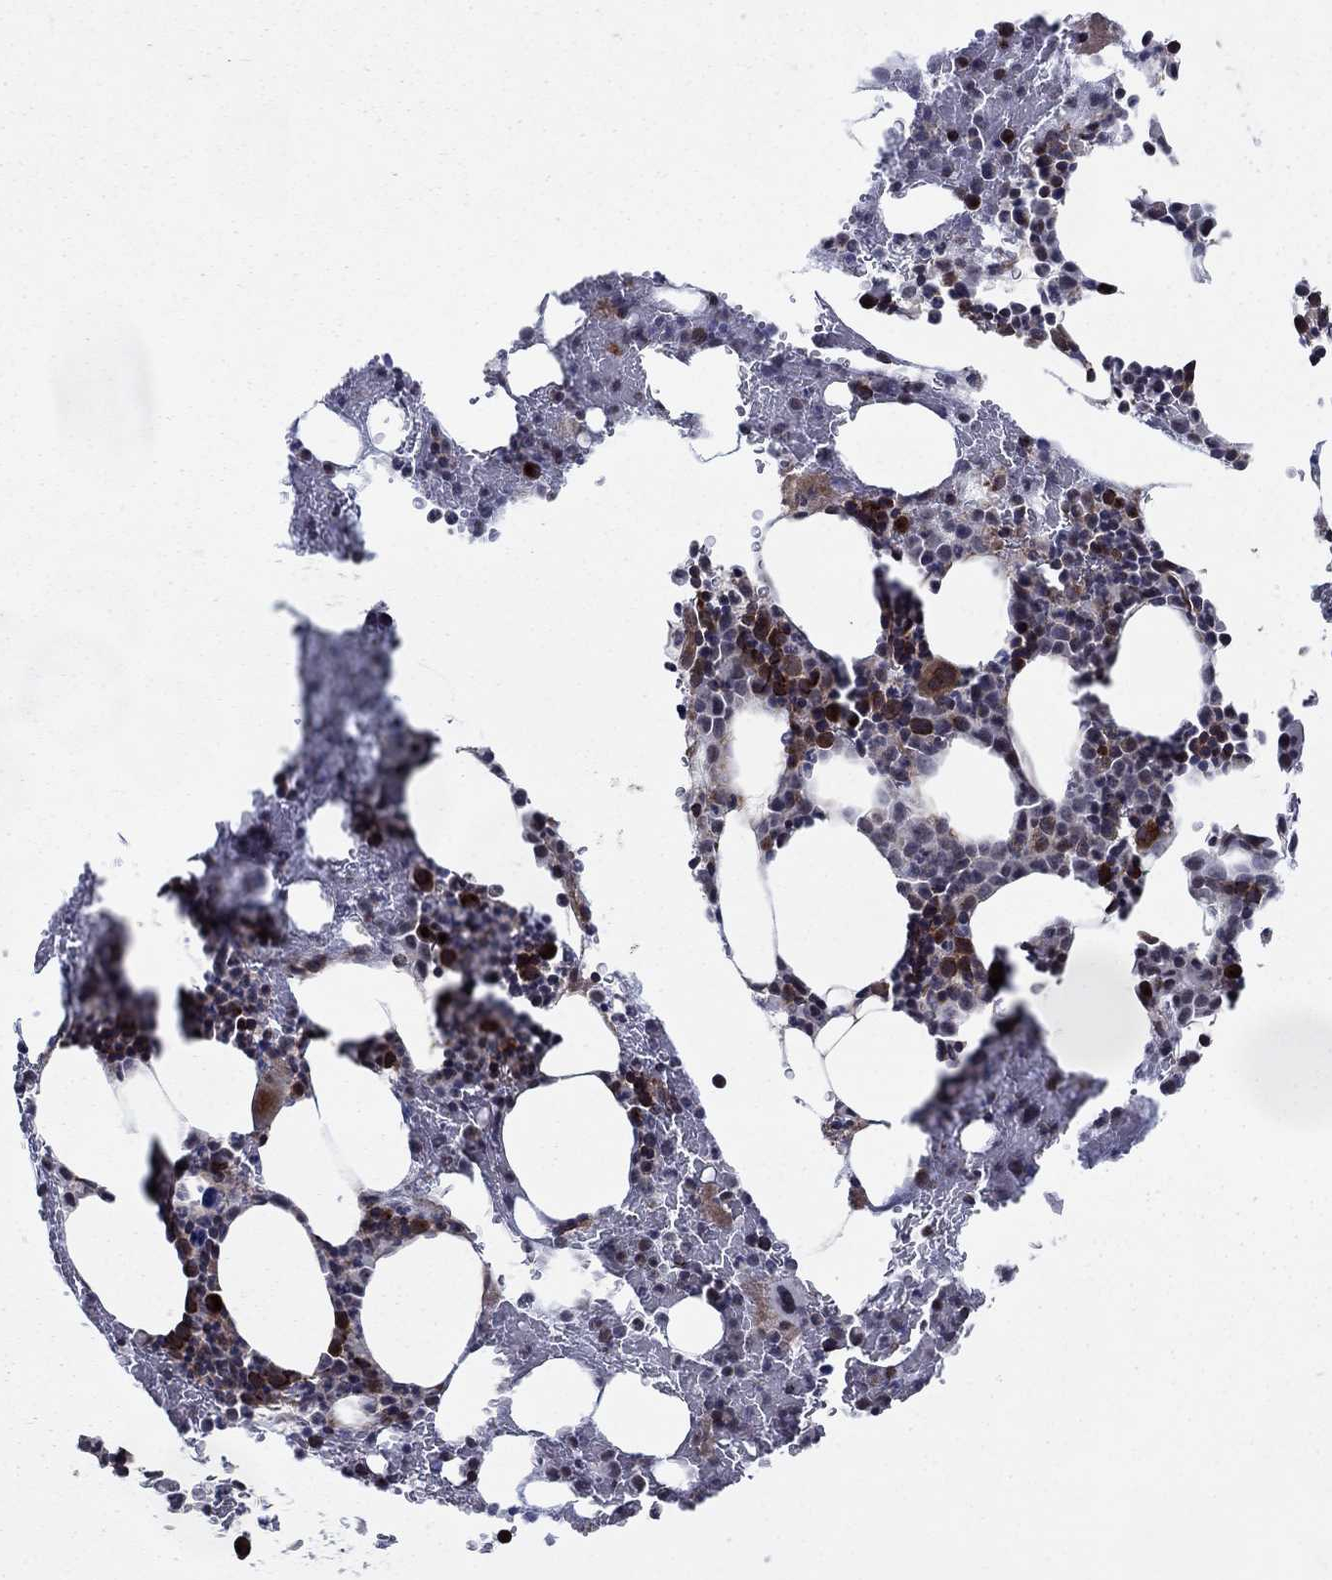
{"staining": {"intensity": "strong", "quantity": "<25%", "location": "cytoplasmic/membranous,nuclear"}, "tissue": "bone marrow", "cell_type": "Hematopoietic cells", "image_type": "normal", "snomed": [{"axis": "morphology", "description": "Normal tissue, NOS"}, {"axis": "topography", "description": "Bone marrow"}], "caption": "Protein expression analysis of benign bone marrow reveals strong cytoplasmic/membranous,nuclear positivity in approximately <25% of hematopoietic cells. The protein of interest is shown in brown color, while the nuclei are stained blue.", "gene": "SH3RF1", "patient": {"sex": "male", "age": 83}}